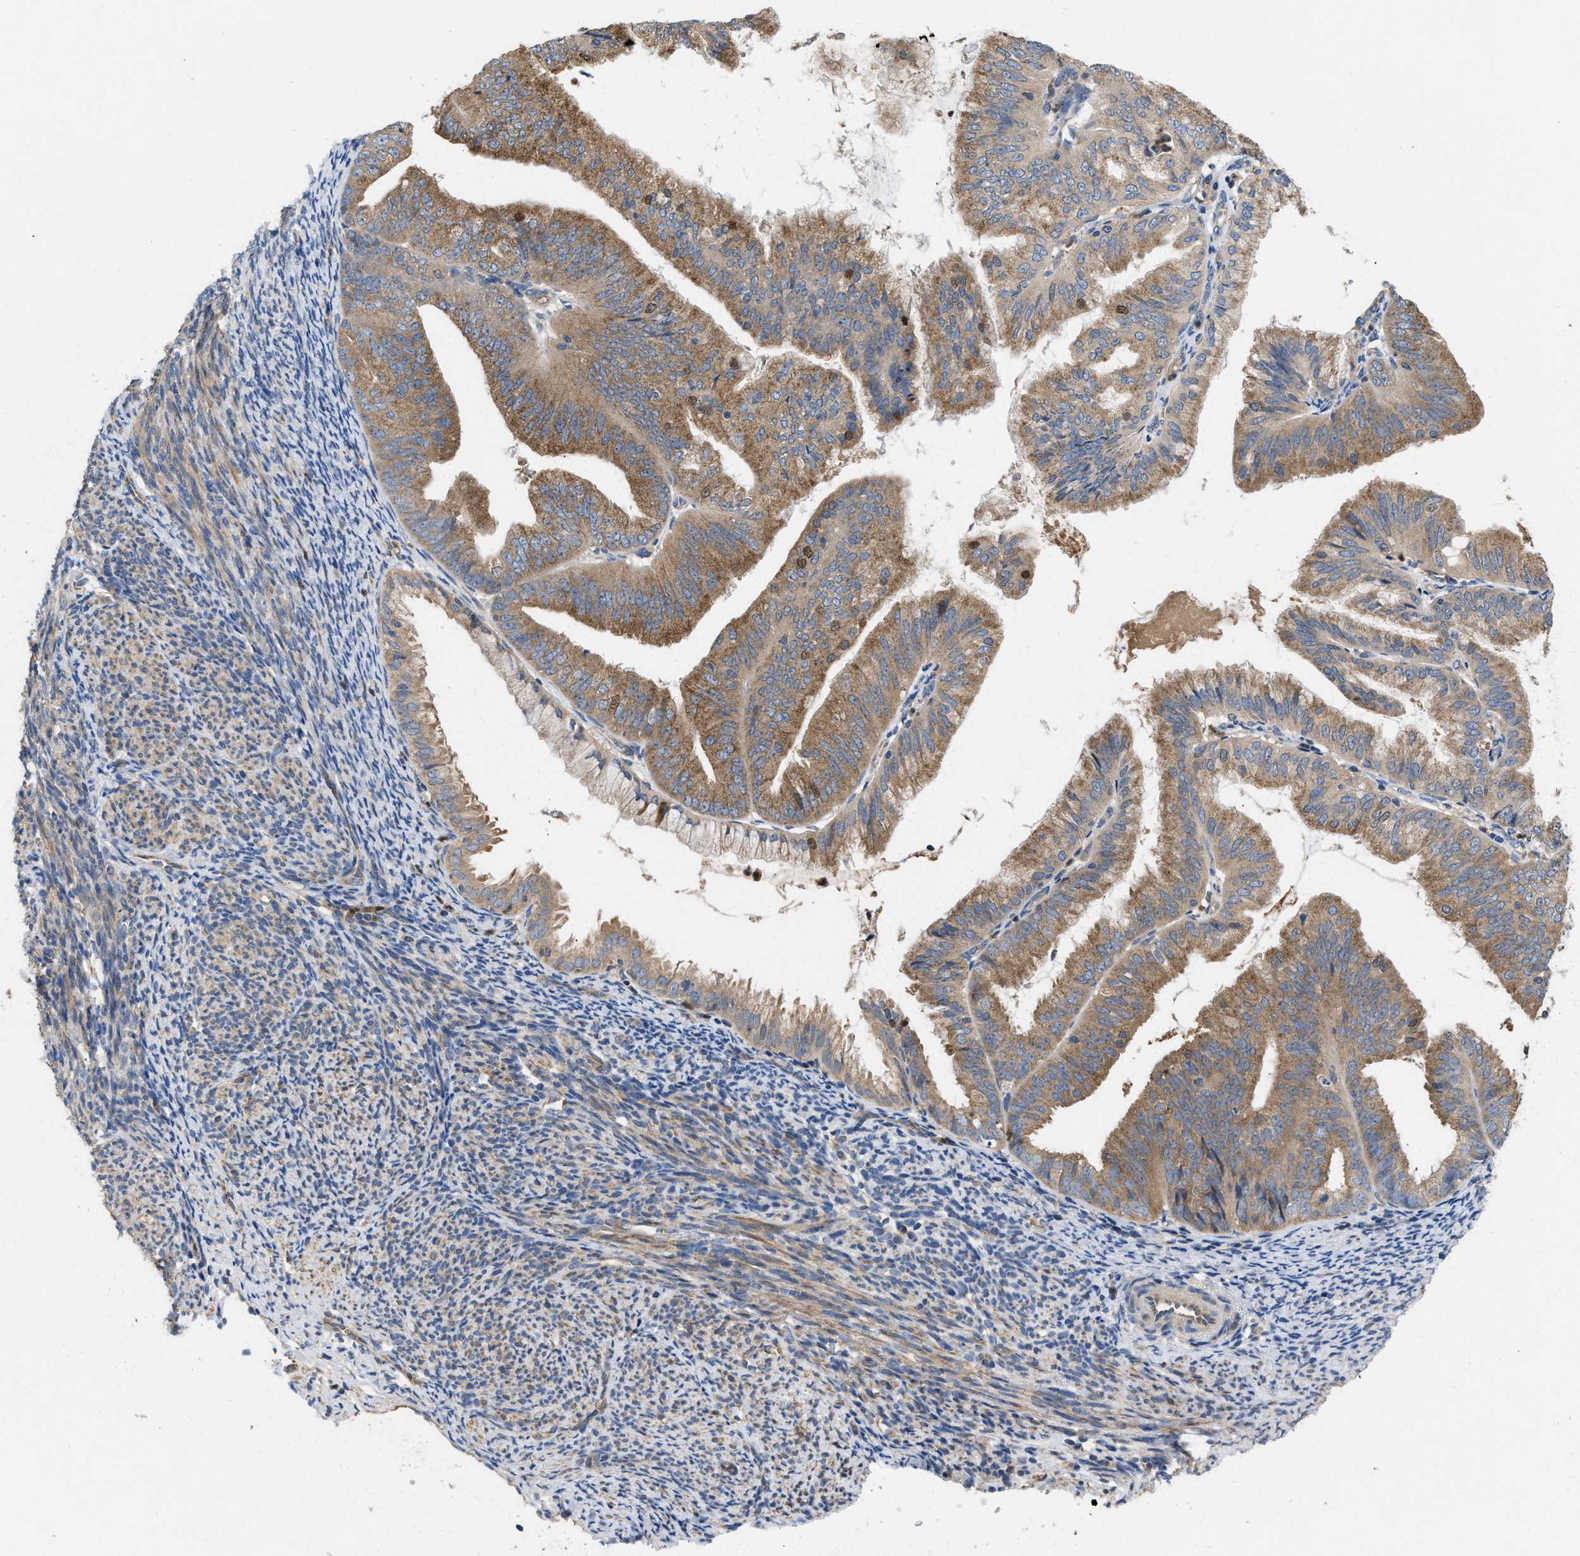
{"staining": {"intensity": "moderate", "quantity": ">75%", "location": "cytoplasmic/membranous"}, "tissue": "endometrial cancer", "cell_type": "Tumor cells", "image_type": "cancer", "snomed": [{"axis": "morphology", "description": "Adenocarcinoma, NOS"}, {"axis": "topography", "description": "Endometrium"}], "caption": "IHC of human endometrial cancer (adenocarcinoma) shows medium levels of moderate cytoplasmic/membranous staining in approximately >75% of tumor cells.", "gene": "RNF216", "patient": {"sex": "female", "age": 63}}